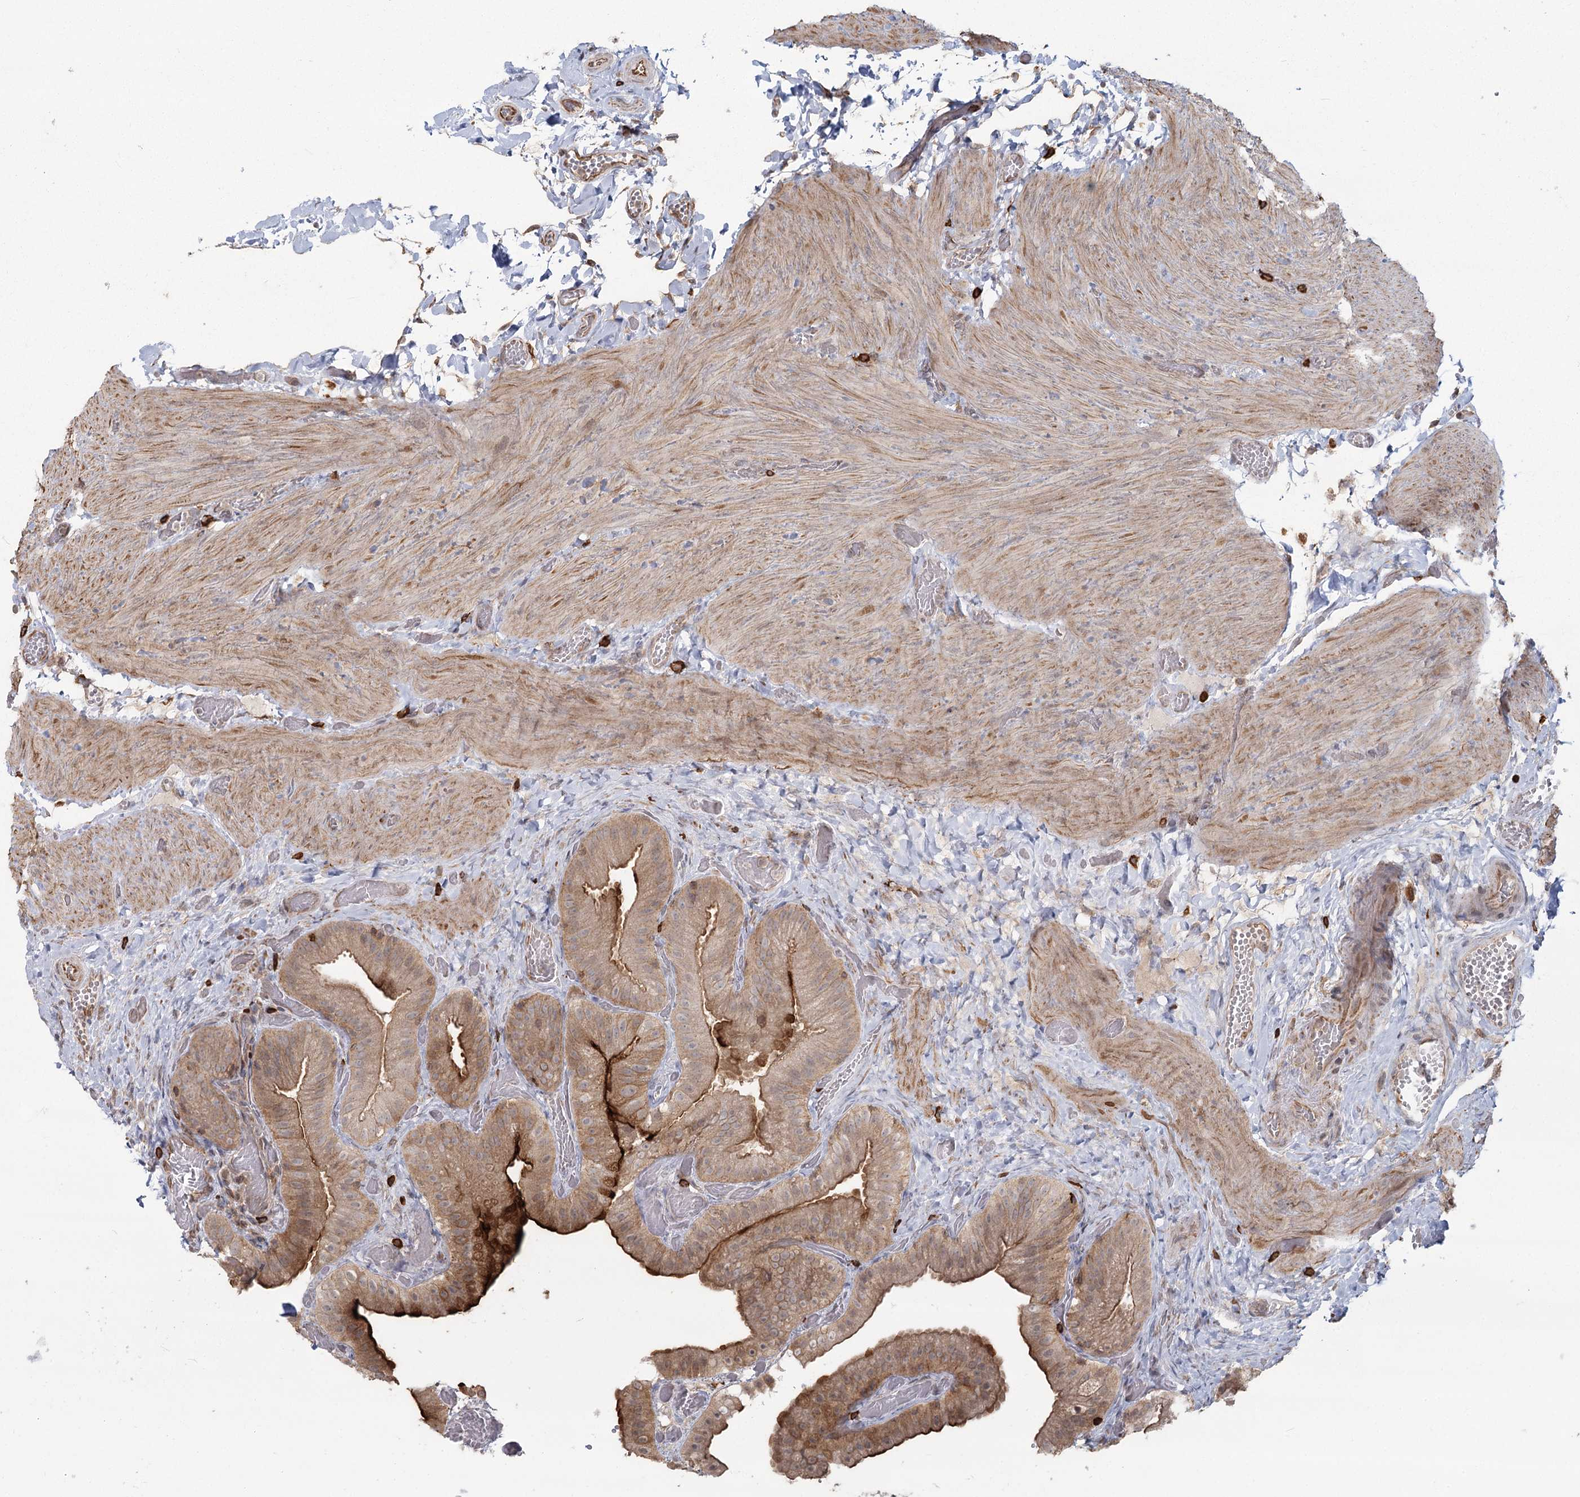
{"staining": {"intensity": "moderate", "quantity": ">75%", "location": "cytoplasmic/membranous"}, "tissue": "gallbladder", "cell_type": "Glandular cells", "image_type": "normal", "snomed": [{"axis": "morphology", "description": "Normal tissue, NOS"}, {"axis": "topography", "description": "Gallbladder"}], "caption": "Glandular cells demonstrate medium levels of moderate cytoplasmic/membranous staining in approximately >75% of cells in unremarkable human gallbladder. (DAB (3,3'-diaminobenzidine) = brown stain, brightfield microscopy at high magnification).", "gene": "AP2M1", "patient": {"sex": "female", "age": 64}}